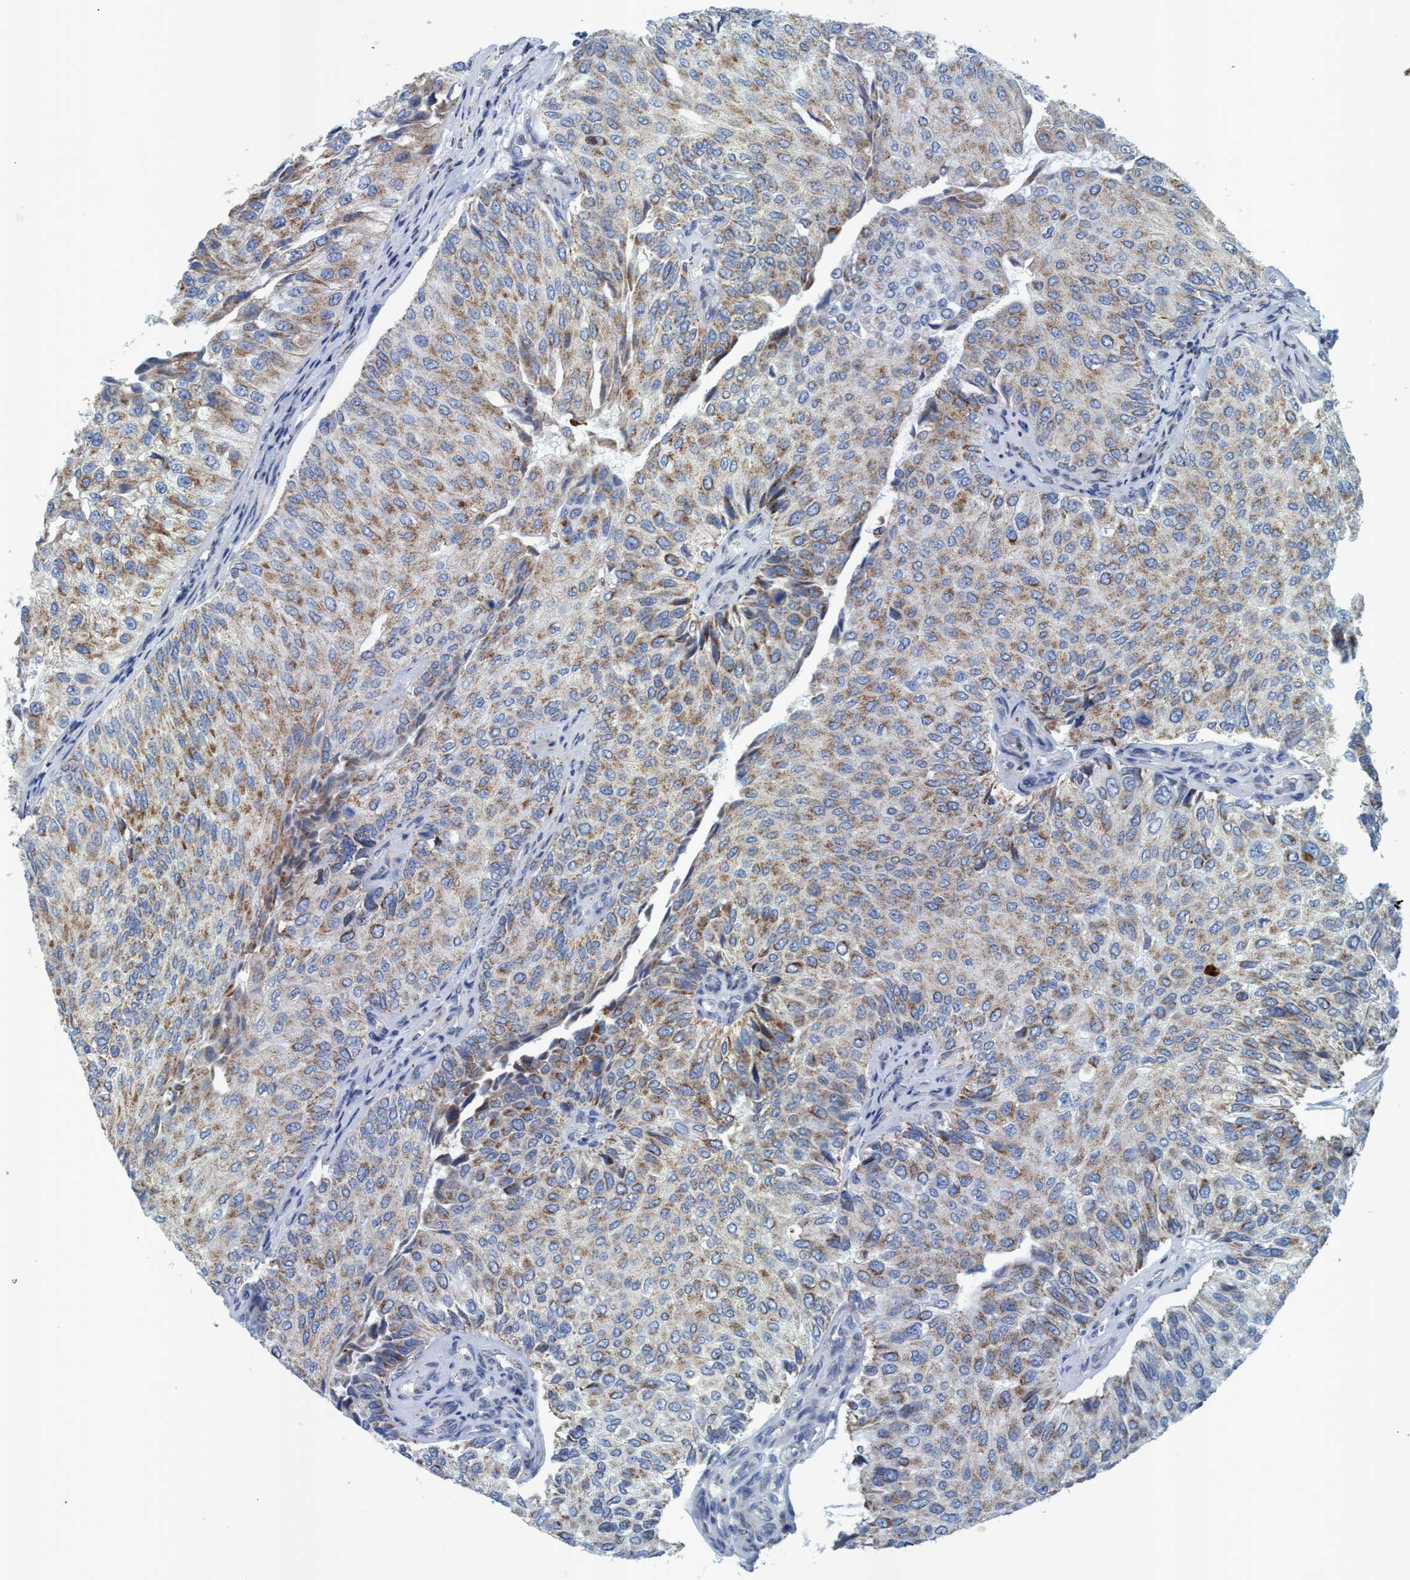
{"staining": {"intensity": "moderate", "quantity": ">75%", "location": "cytoplasmic/membranous"}, "tissue": "urothelial cancer", "cell_type": "Tumor cells", "image_type": "cancer", "snomed": [{"axis": "morphology", "description": "Urothelial carcinoma, High grade"}, {"axis": "topography", "description": "Kidney"}, {"axis": "topography", "description": "Urinary bladder"}], "caption": "Moderate cytoplasmic/membranous staining is appreciated in about >75% of tumor cells in high-grade urothelial carcinoma.", "gene": "GGA3", "patient": {"sex": "male", "age": 77}}